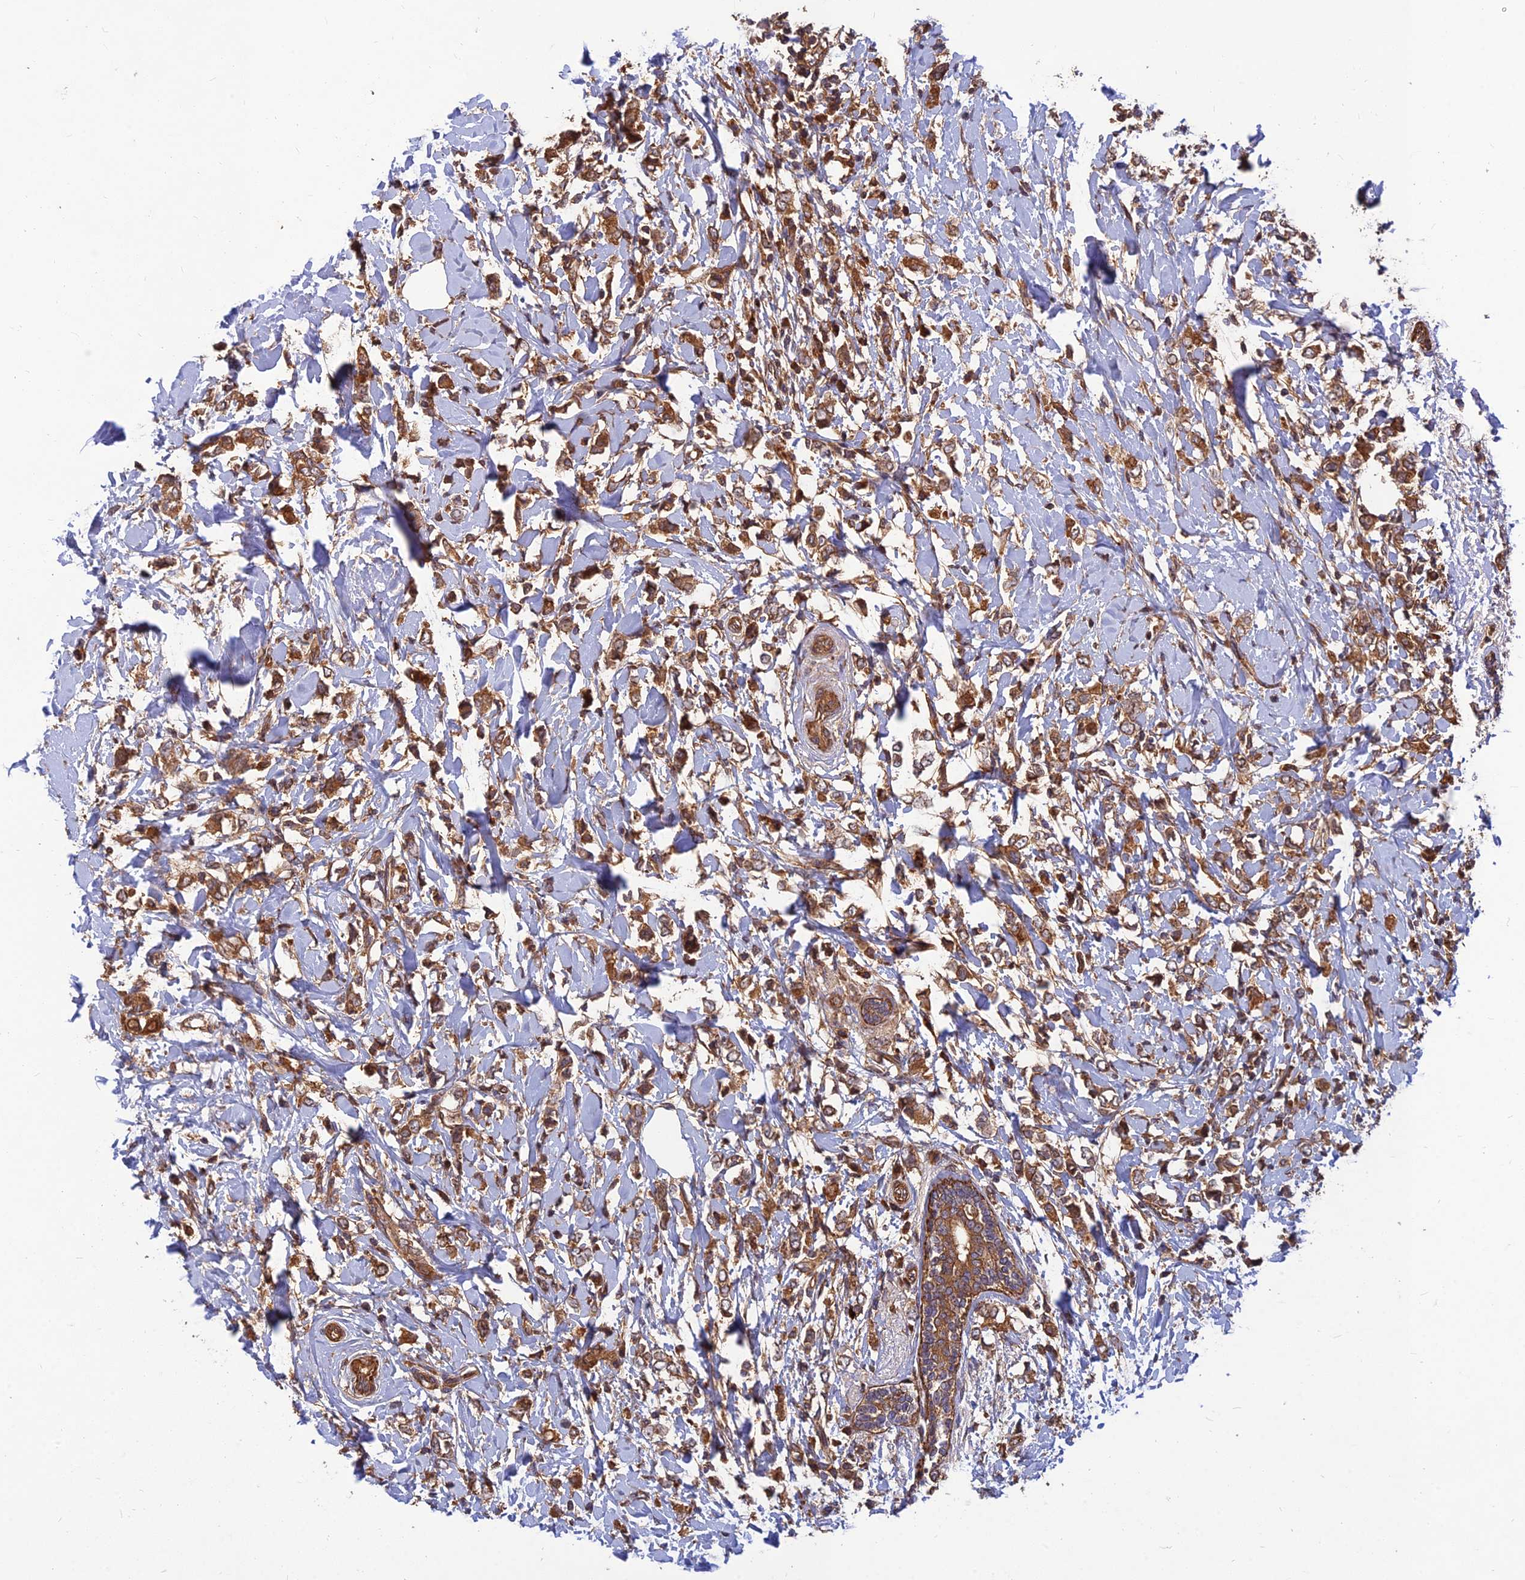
{"staining": {"intensity": "moderate", "quantity": ">75%", "location": "cytoplasmic/membranous"}, "tissue": "breast cancer", "cell_type": "Tumor cells", "image_type": "cancer", "snomed": [{"axis": "morphology", "description": "Normal tissue, NOS"}, {"axis": "morphology", "description": "Lobular carcinoma"}, {"axis": "topography", "description": "Breast"}], "caption": "Protein expression by immunohistochemistry (IHC) shows moderate cytoplasmic/membranous expression in about >75% of tumor cells in breast cancer (lobular carcinoma).", "gene": "RELCH", "patient": {"sex": "female", "age": 47}}